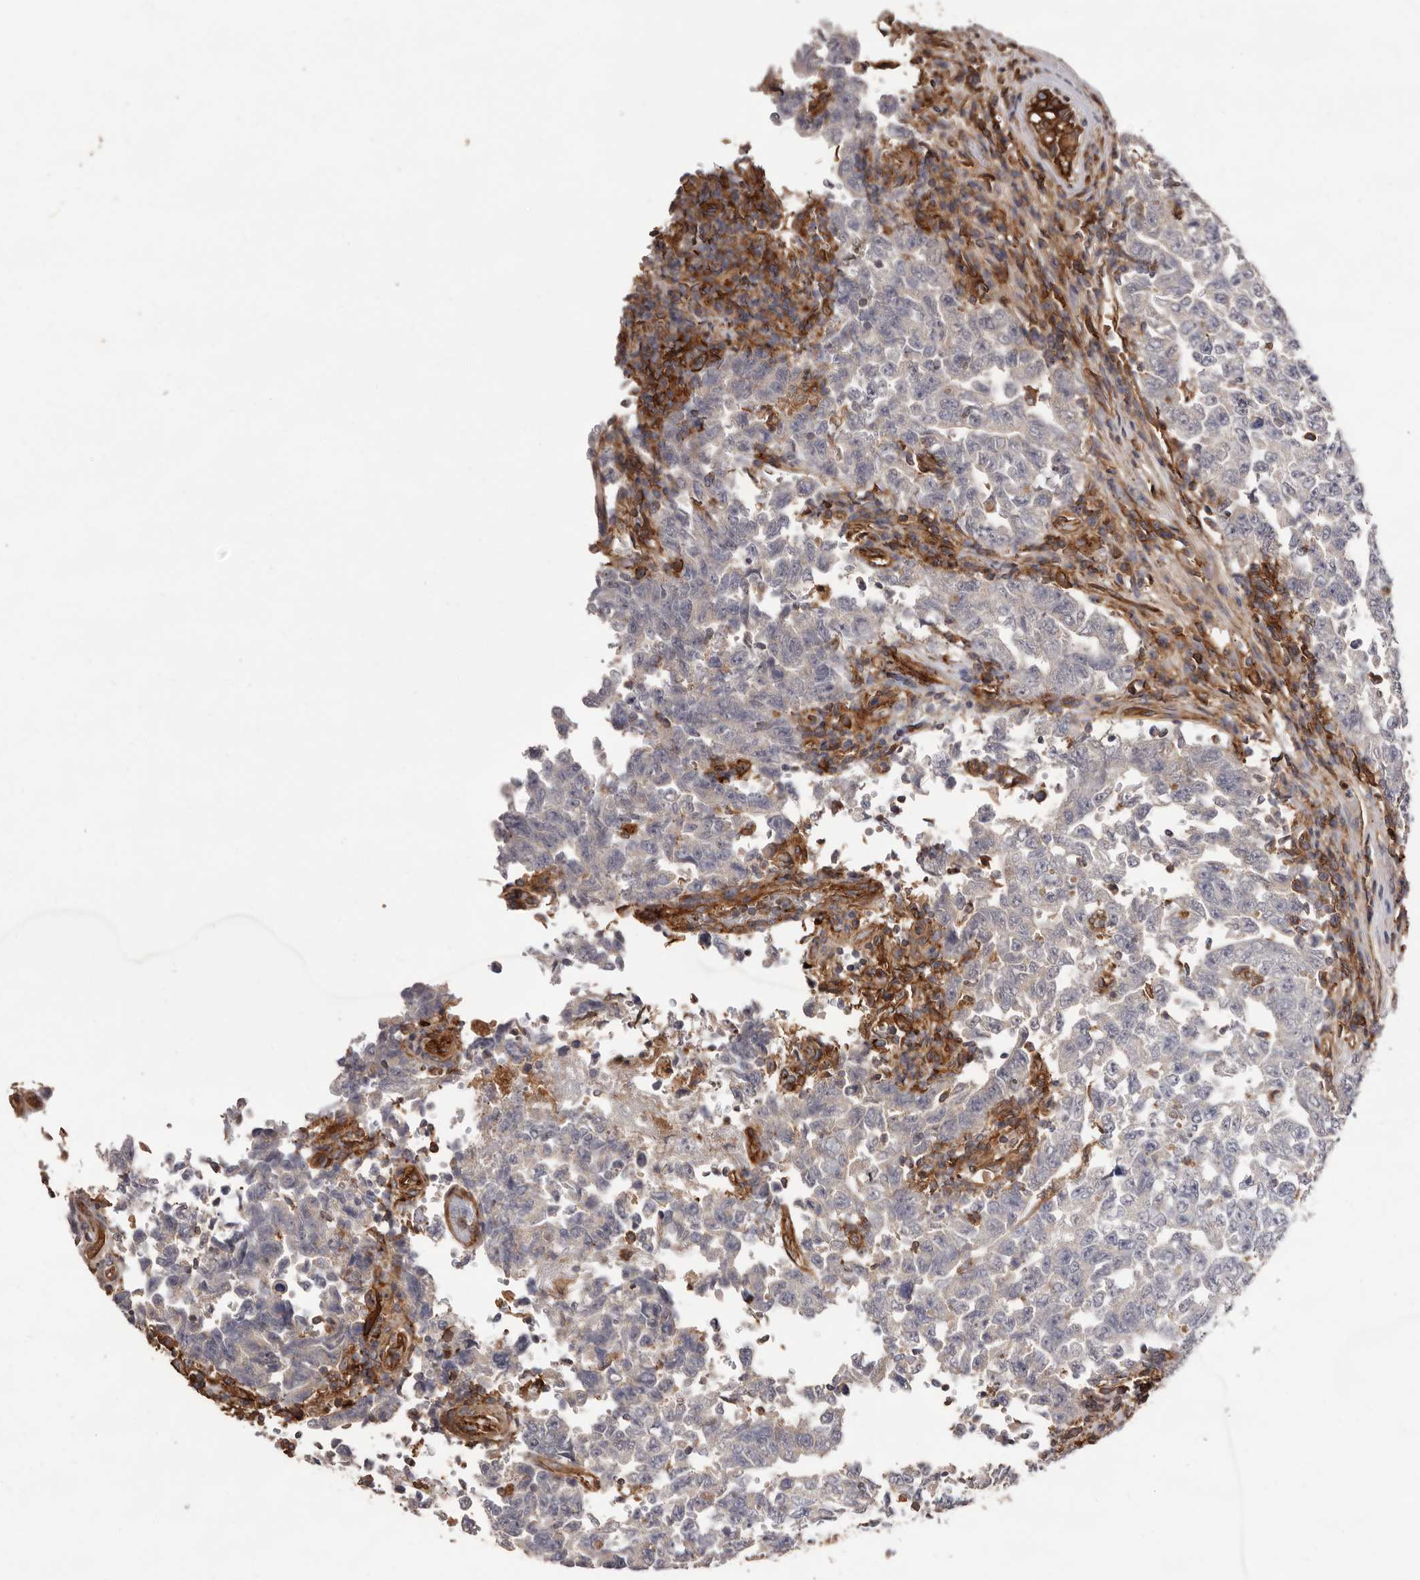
{"staining": {"intensity": "negative", "quantity": "none", "location": "none"}, "tissue": "testis cancer", "cell_type": "Tumor cells", "image_type": "cancer", "snomed": [{"axis": "morphology", "description": "Carcinoma, Embryonal, NOS"}, {"axis": "topography", "description": "Testis"}], "caption": "Protein analysis of testis cancer exhibits no significant expression in tumor cells.", "gene": "MMACHC", "patient": {"sex": "male", "age": 26}}